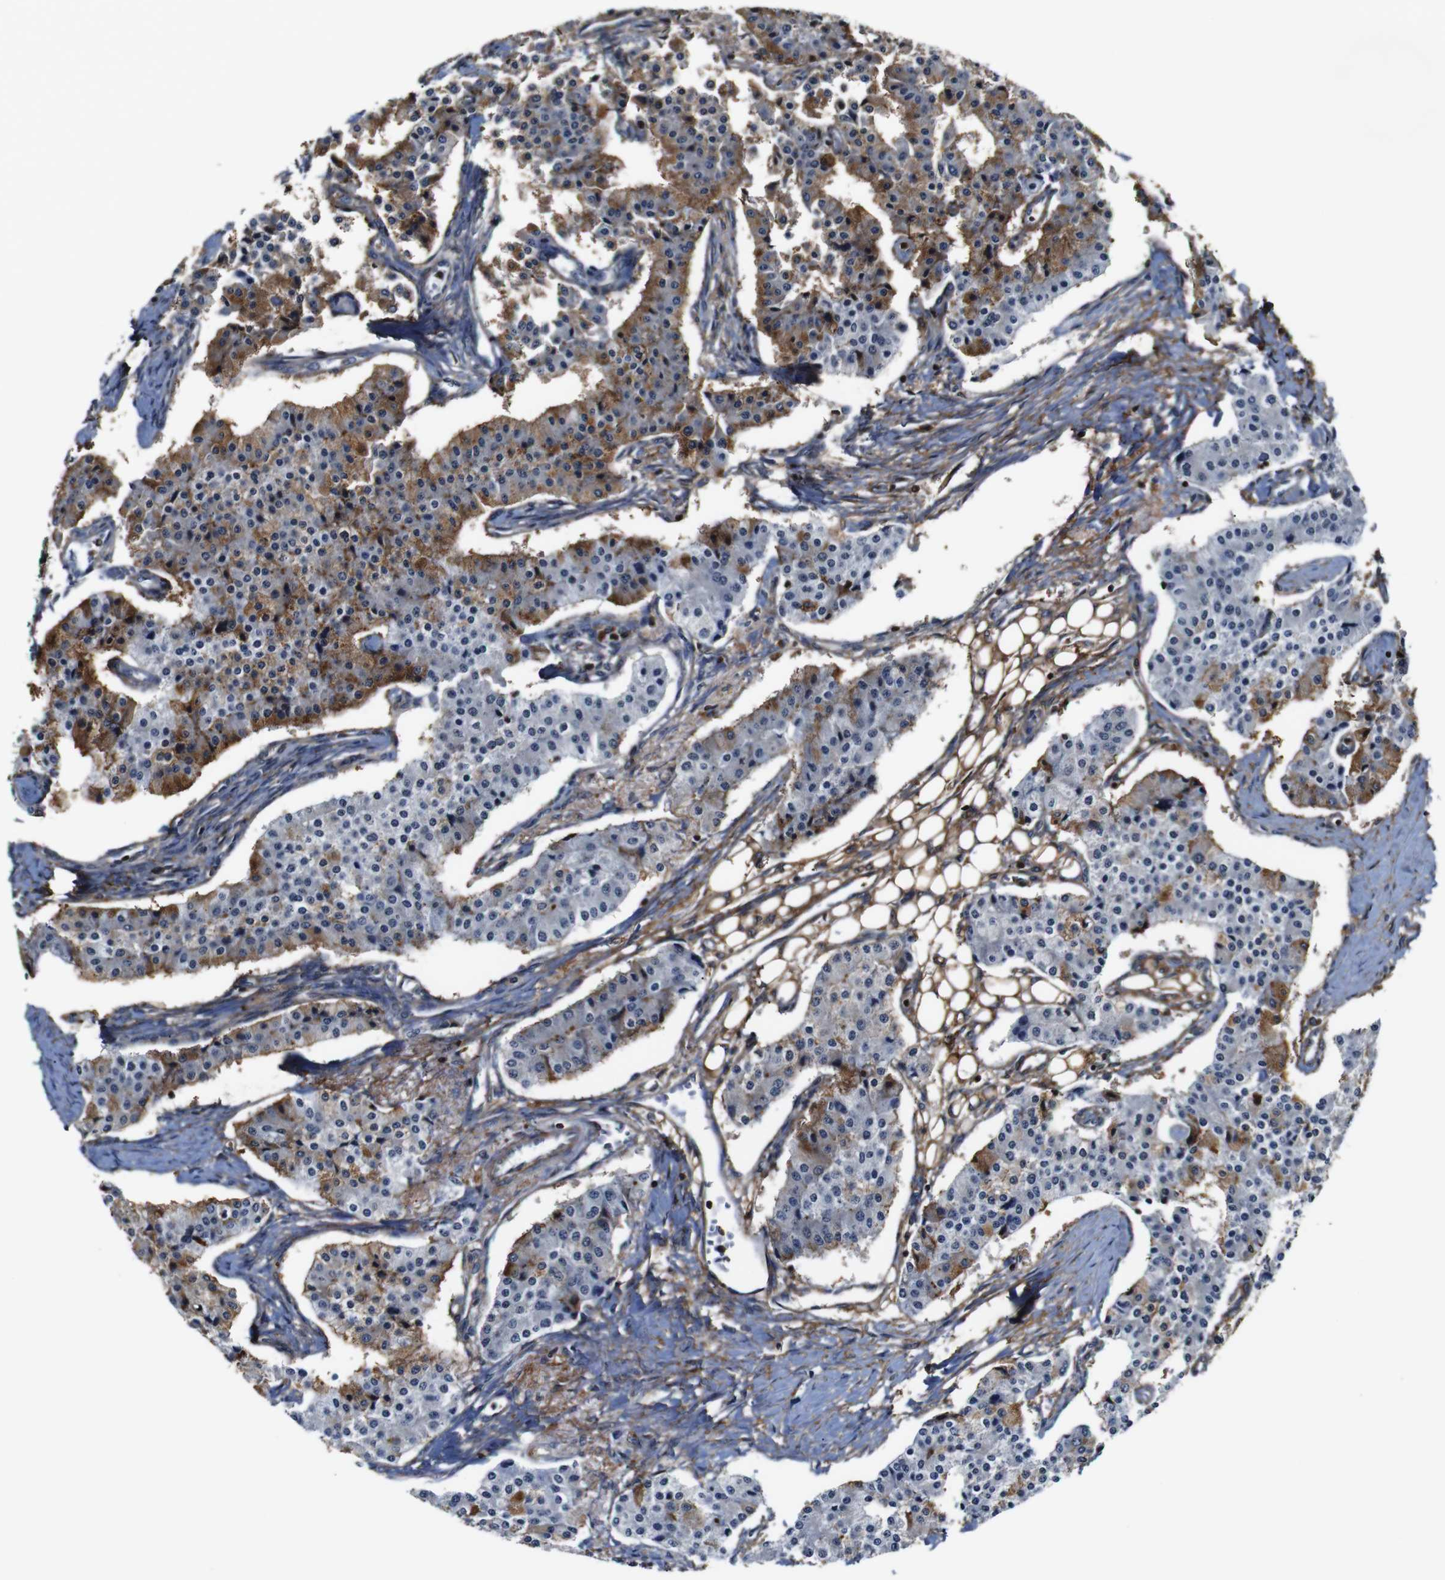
{"staining": {"intensity": "moderate", "quantity": "25%-75%", "location": "cytoplasmic/membranous"}, "tissue": "carcinoid", "cell_type": "Tumor cells", "image_type": "cancer", "snomed": [{"axis": "morphology", "description": "Carcinoid, malignant, NOS"}, {"axis": "topography", "description": "Colon"}], "caption": "A brown stain shows moderate cytoplasmic/membranous staining of a protein in human carcinoid (malignant) tumor cells. The staining was performed using DAB to visualize the protein expression in brown, while the nuclei were stained in blue with hematoxylin (Magnification: 20x).", "gene": "PI4KA", "patient": {"sex": "female", "age": 52}}